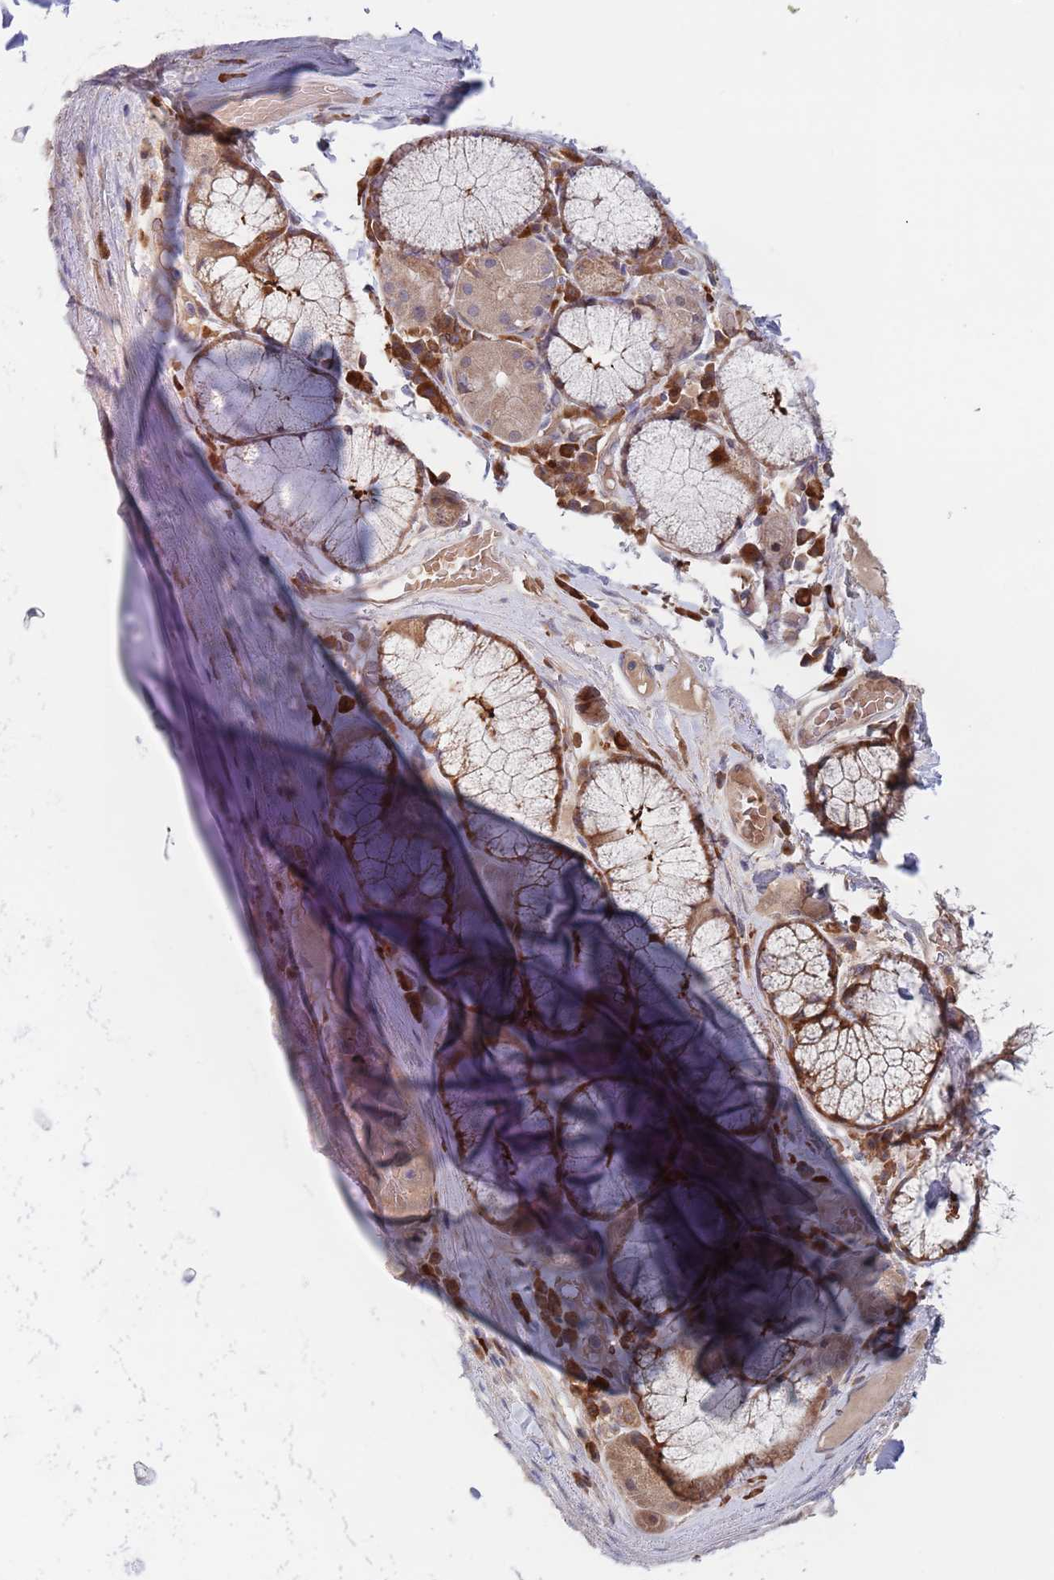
{"staining": {"intensity": "negative", "quantity": "none", "location": "none"}, "tissue": "soft tissue", "cell_type": "Fibroblasts", "image_type": "normal", "snomed": [{"axis": "morphology", "description": "Normal tissue, NOS"}, {"axis": "topography", "description": "Cartilage tissue"}, {"axis": "topography", "description": "Bronchus"}], "caption": "There is no significant expression in fibroblasts of soft tissue. (DAB IHC, high magnification).", "gene": "ZNF140", "patient": {"sex": "male", "age": 56}}